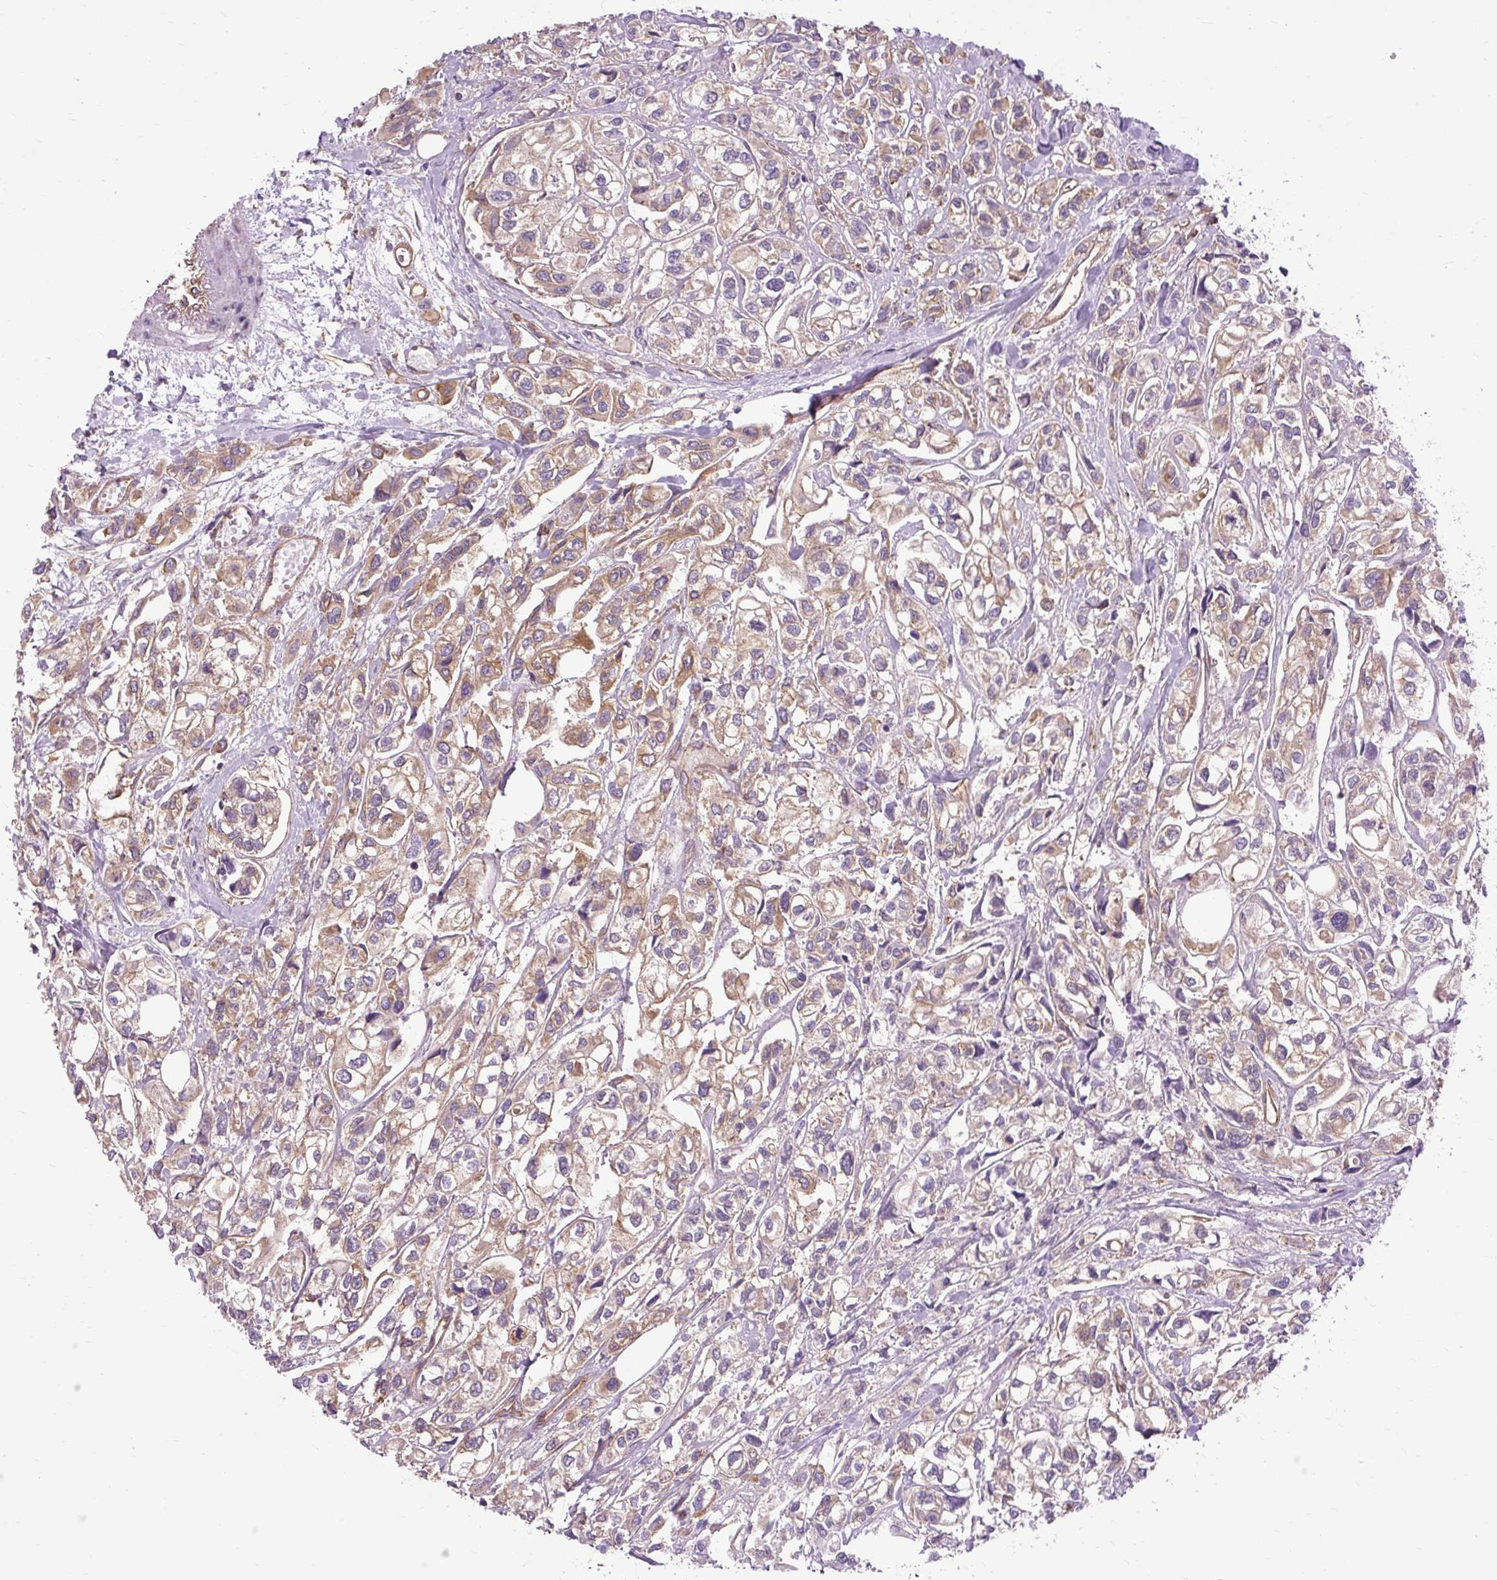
{"staining": {"intensity": "moderate", "quantity": "25%-75%", "location": "cytoplasmic/membranous"}, "tissue": "urothelial cancer", "cell_type": "Tumor cells", "image_type": "cancer", "snomed": [{"axis": "morphology", "description": "Urothelial carcinoma, High grade"}, {"axis": "topography", "description": "Urinary bladder"}], "caption": "Urothelial cancer tissue exhibits moderate cytoplasmic/membranous positivity in approximately 25%-75% of tumor cells", "gene": "CCDC93", "patient": {"sex": "male", "age": 67}}